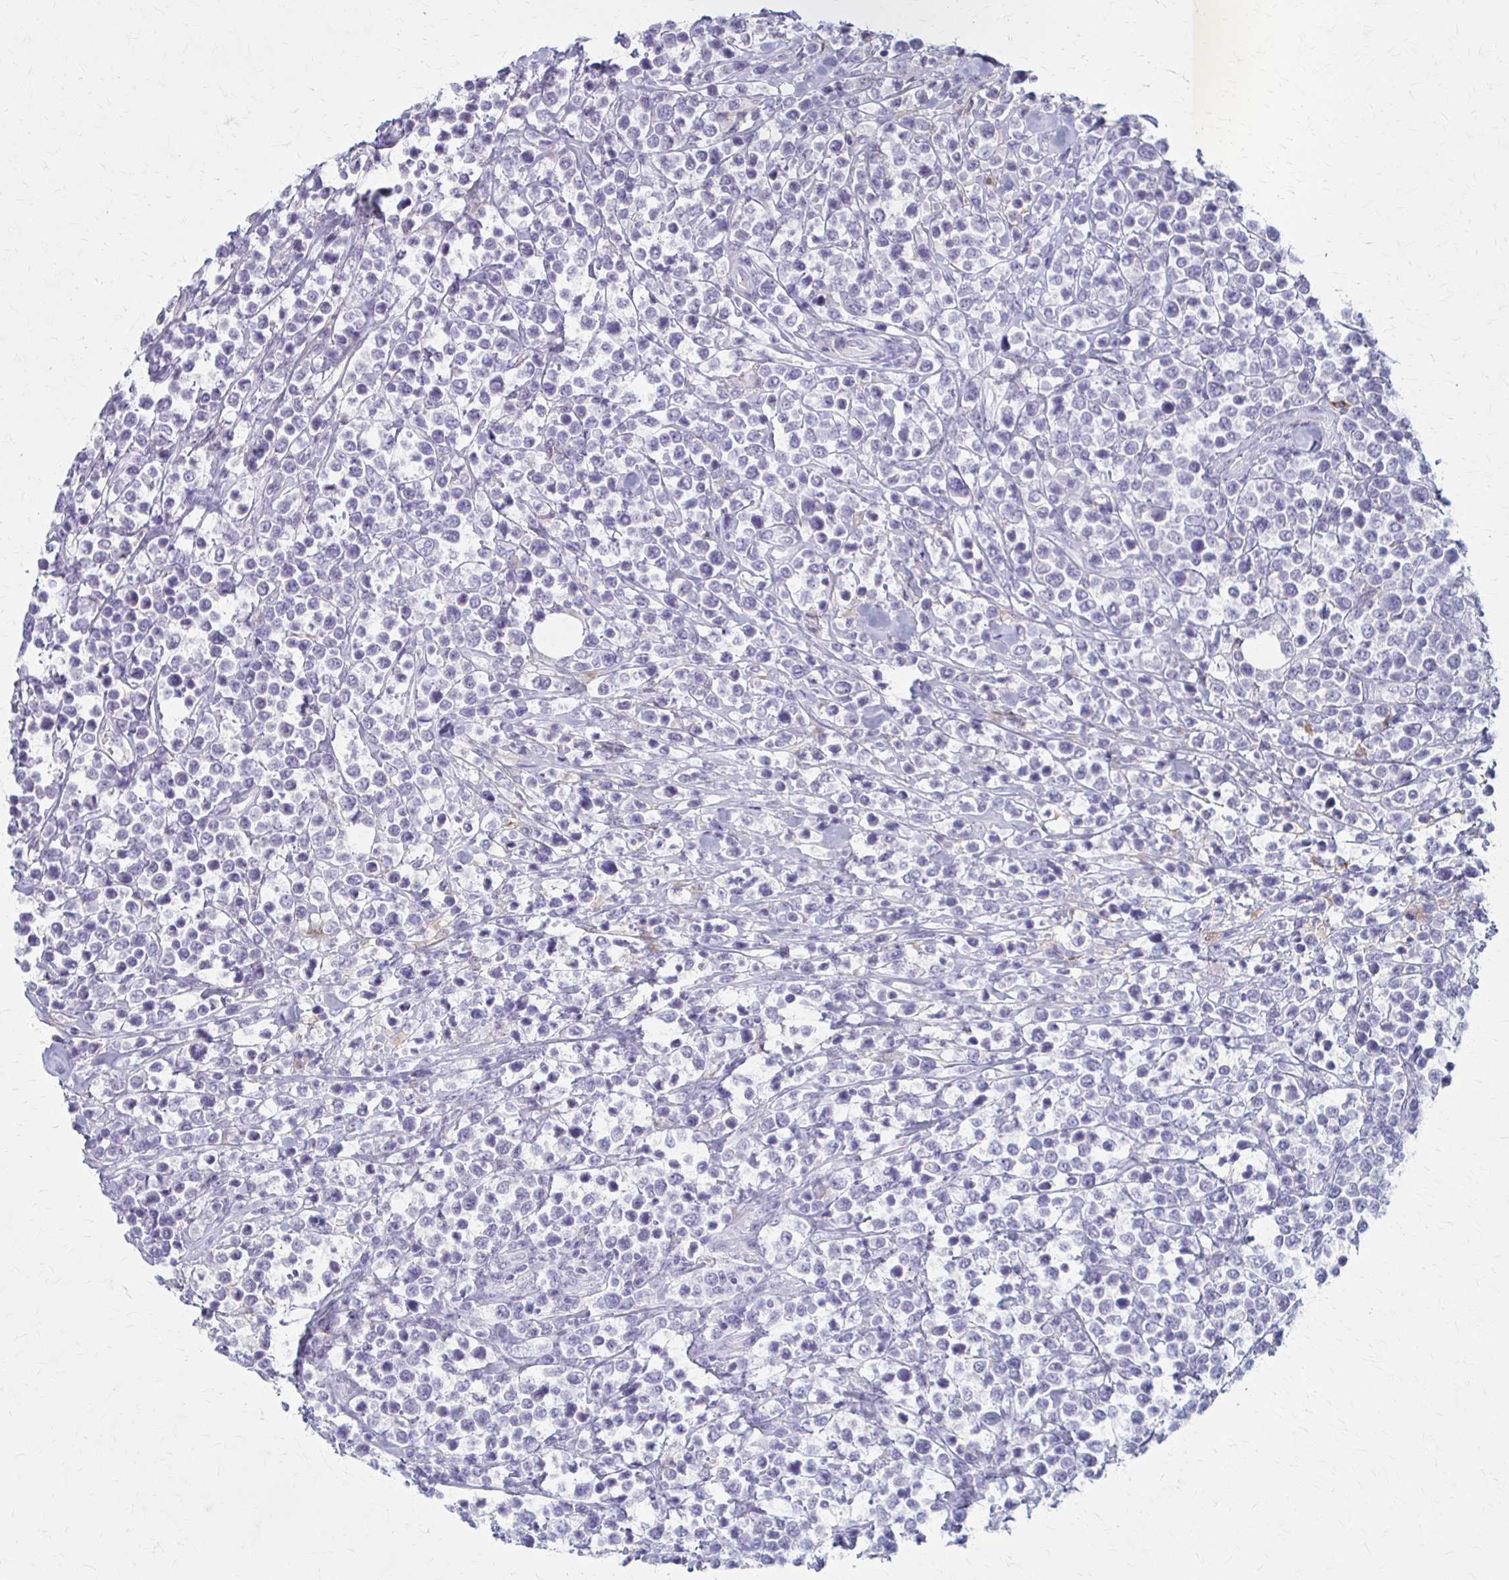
{"staining": {"intensity": "negative", "quantity": "none", "location": "none"}, "tissue": "lymphoma", "cell_type": "Tumor cells", "image_type": "cancer", "snomed": [{"axis": "morphology", "description": "Malignant lymphoma, non-Hodgkin's type, Low grade"}, {"axis": "topography", "description": "Lymph node"}], "caption": "The immunohistochemistry micrograph has no significant positivity in tumor cells of lymphoma tissue.", "gene": "LDLRAP1", "patient": {"sex": "male", "age": 60}}